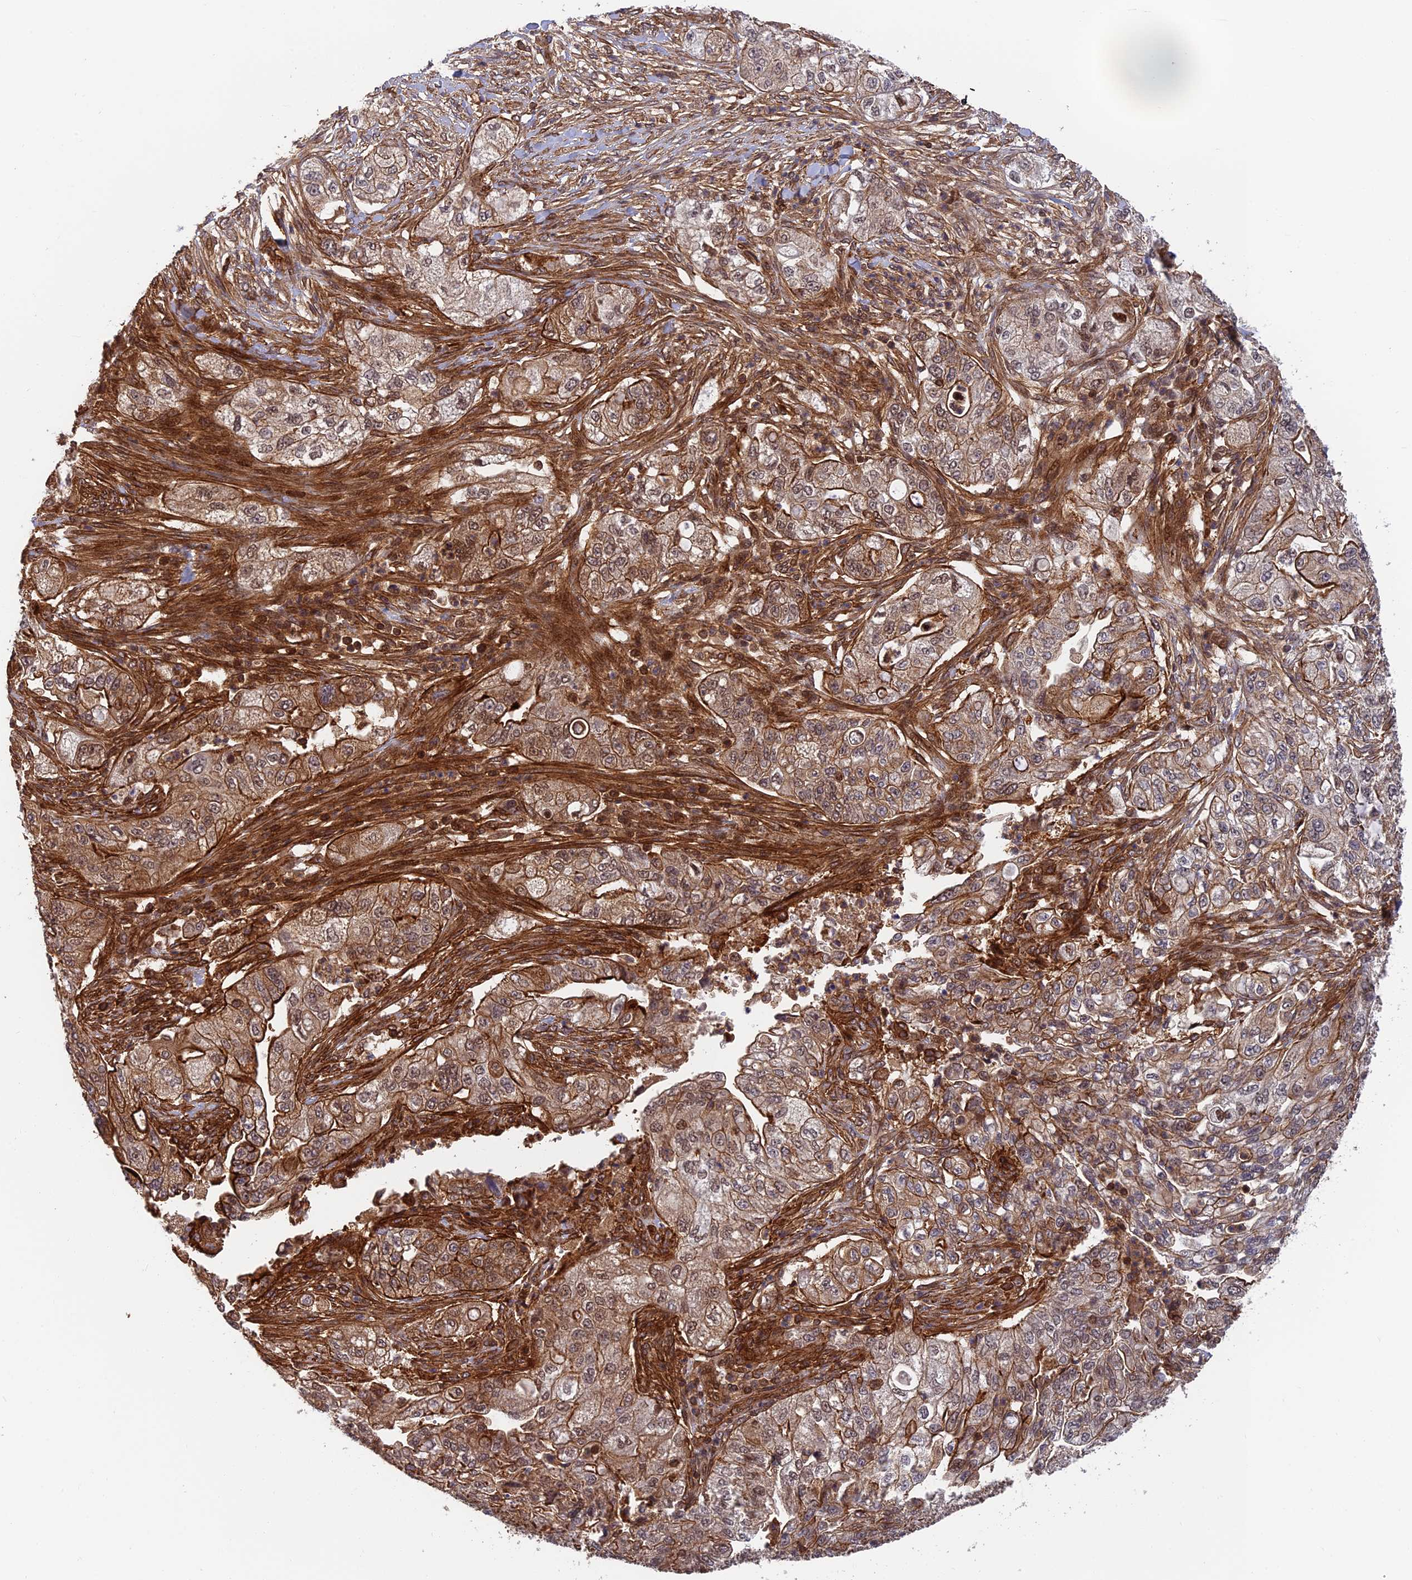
{"staining": {"intensity": "moderate", "quantity": ">75%", "location": "cytoplasmic/membranous"}, "tissue": "pancreatic cancer", "cell_type": "Tumor cells", "image_type": "cancer", "snomed": [{"axis": "morphology", "description": "Adenocarcinoma, NOS"}, {"axis": "topography", "description": "Pancreas"}], "caption": "A histopathology image showing moderate cytoplasmic/membranous positivity in about >75% of tumor cells in pancreatic cancer, as visualized by brown immunohistochemical staining.", "gene": "OSBPL1A", "patient": {"sex": "female", "age": 78}}